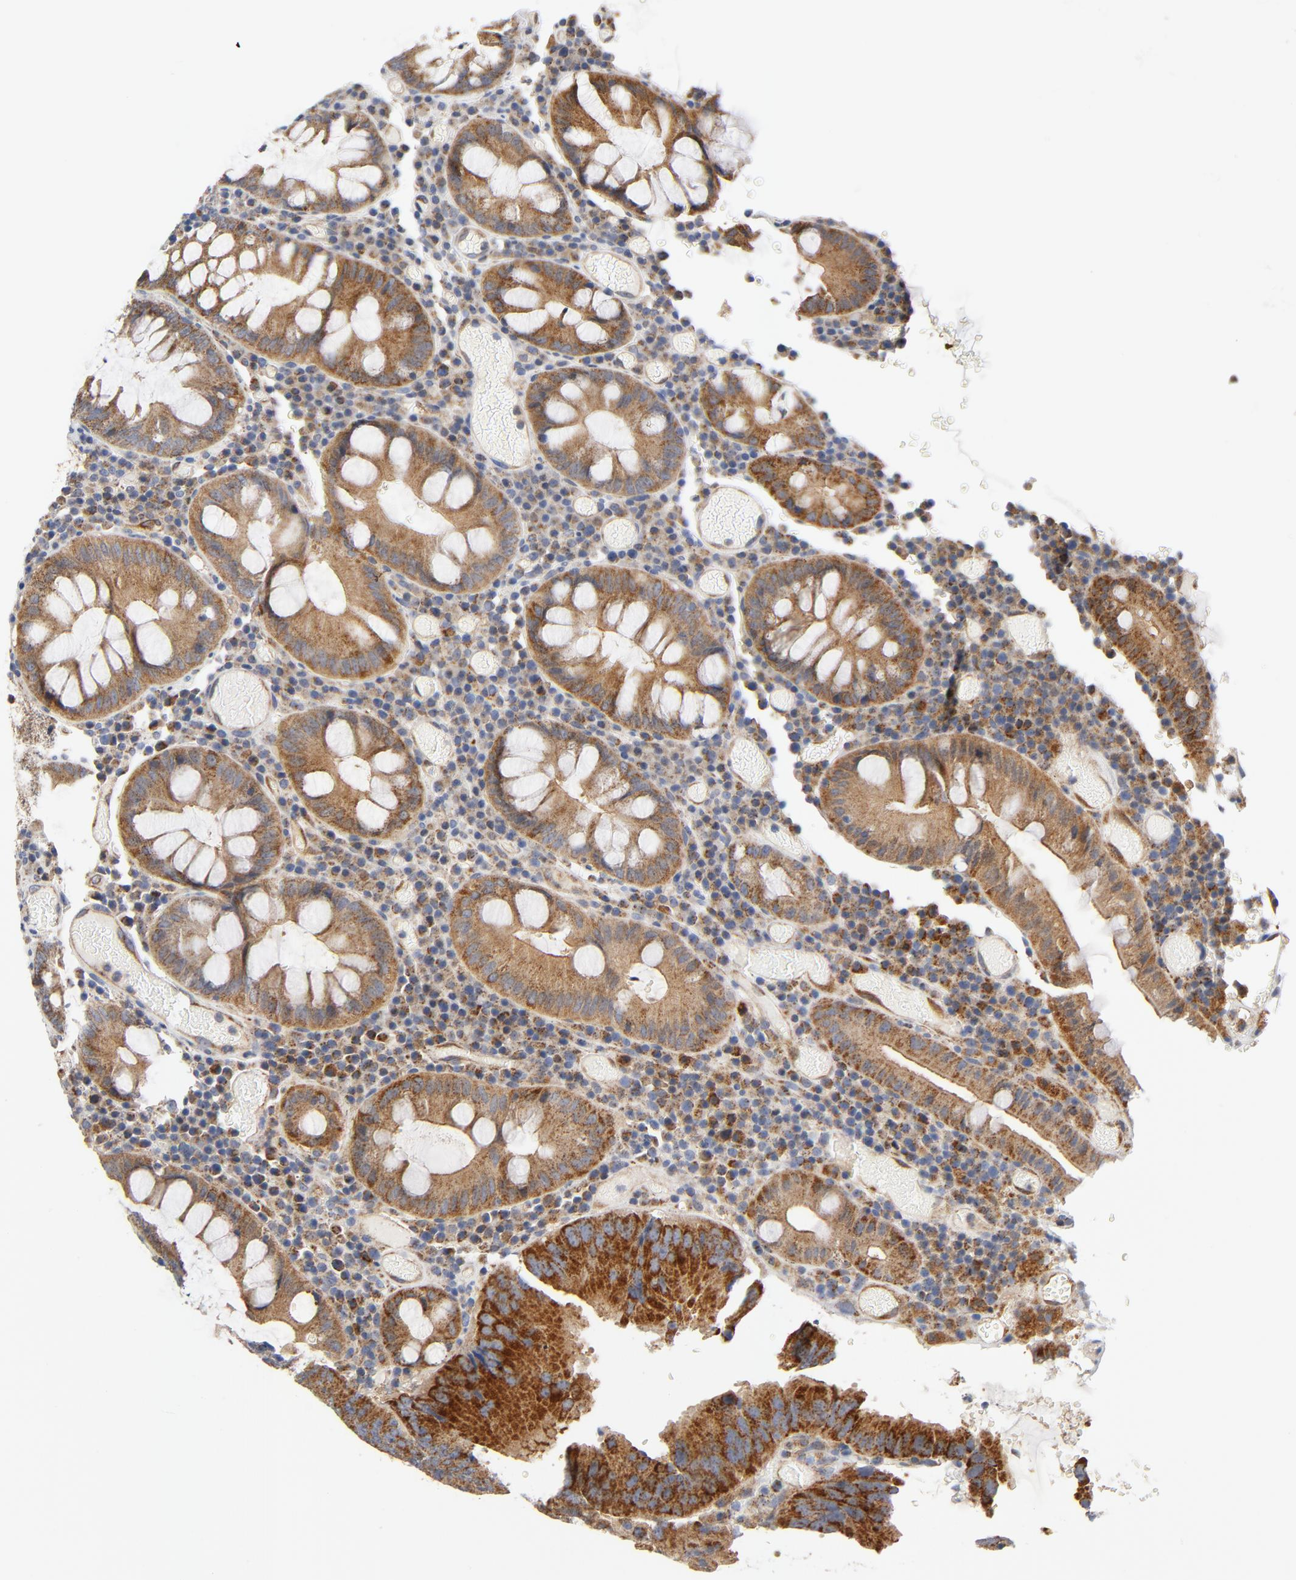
{"staining": {"intensity": "strong", "quantity": ">75%", "location": "cytoplasmic/membranous"}, "tissue": "colorectal cancer", "cell_type": "Tumor cells", "image_type": "cancer", "snomed": [{"axis": "morphology", "description": "Normal tissue, NOS"}, {"axis": "morphology", "description": "Adenocarcinoma, NOS"}, {"axis": "topography", "description": "Colon"}], "caption": "A brown stain labels strong cytoplasmic/membranous expression of a protein in human adenocarcinoma (colorectal) tumor cells.", "gene": "RAPGEF4", "patient": {"sex": "female", "age": 78}}